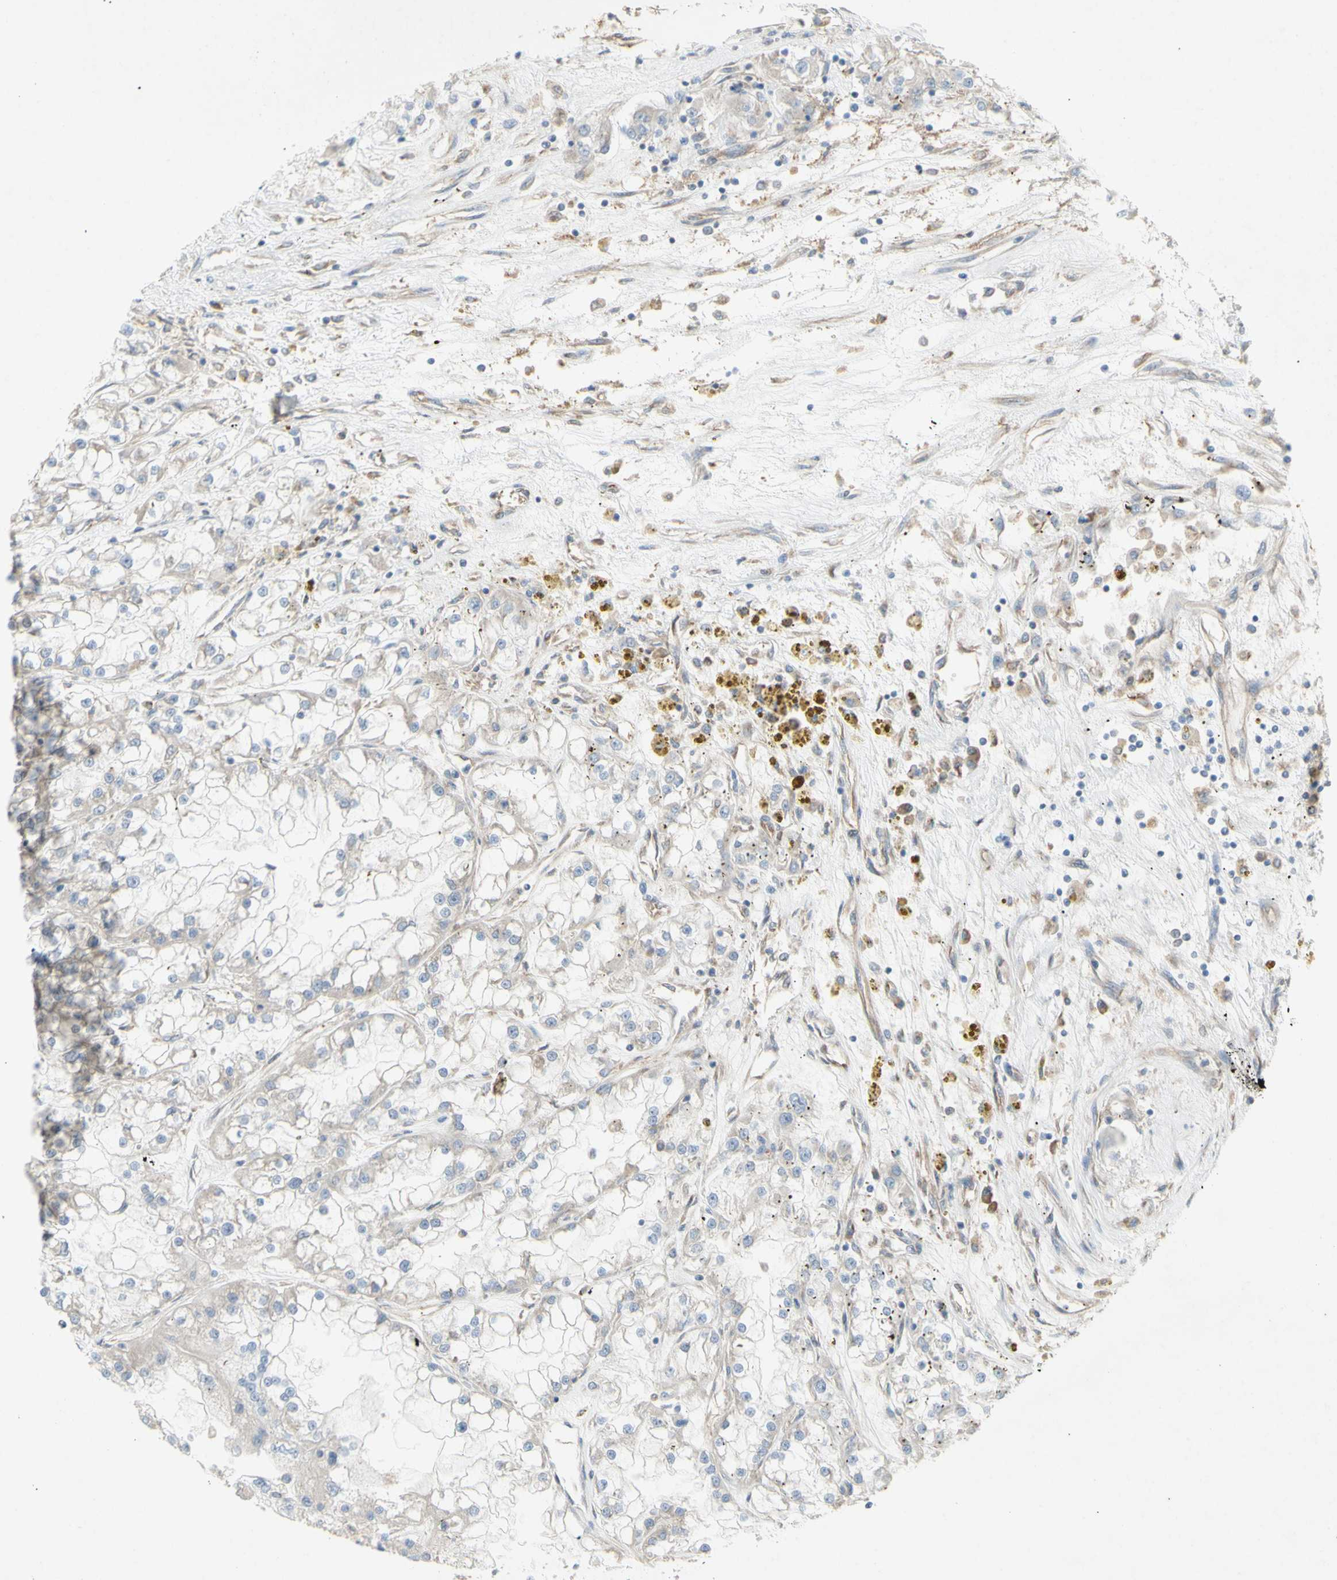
{"staining": {"intensity": "negative", "quantity": "none", "location": "none"}, "tissue": "renal cancer", "cell_type": "Tumor cells", "image_type": "cancer", "snomed": [{"axis": "morphology", "description": "Adenocarcinoma, NOS"}, {"axis": "topography", "description": "Kidney"}], "caption": "Immunohistochemistry photomicrograph of neoplastic tissue: renal adenocarcinoma stained with DAB displays no significant protein staining in tumor cells.", "gene": "KLC1", "patient": {"sex": "female", "age": 52}}